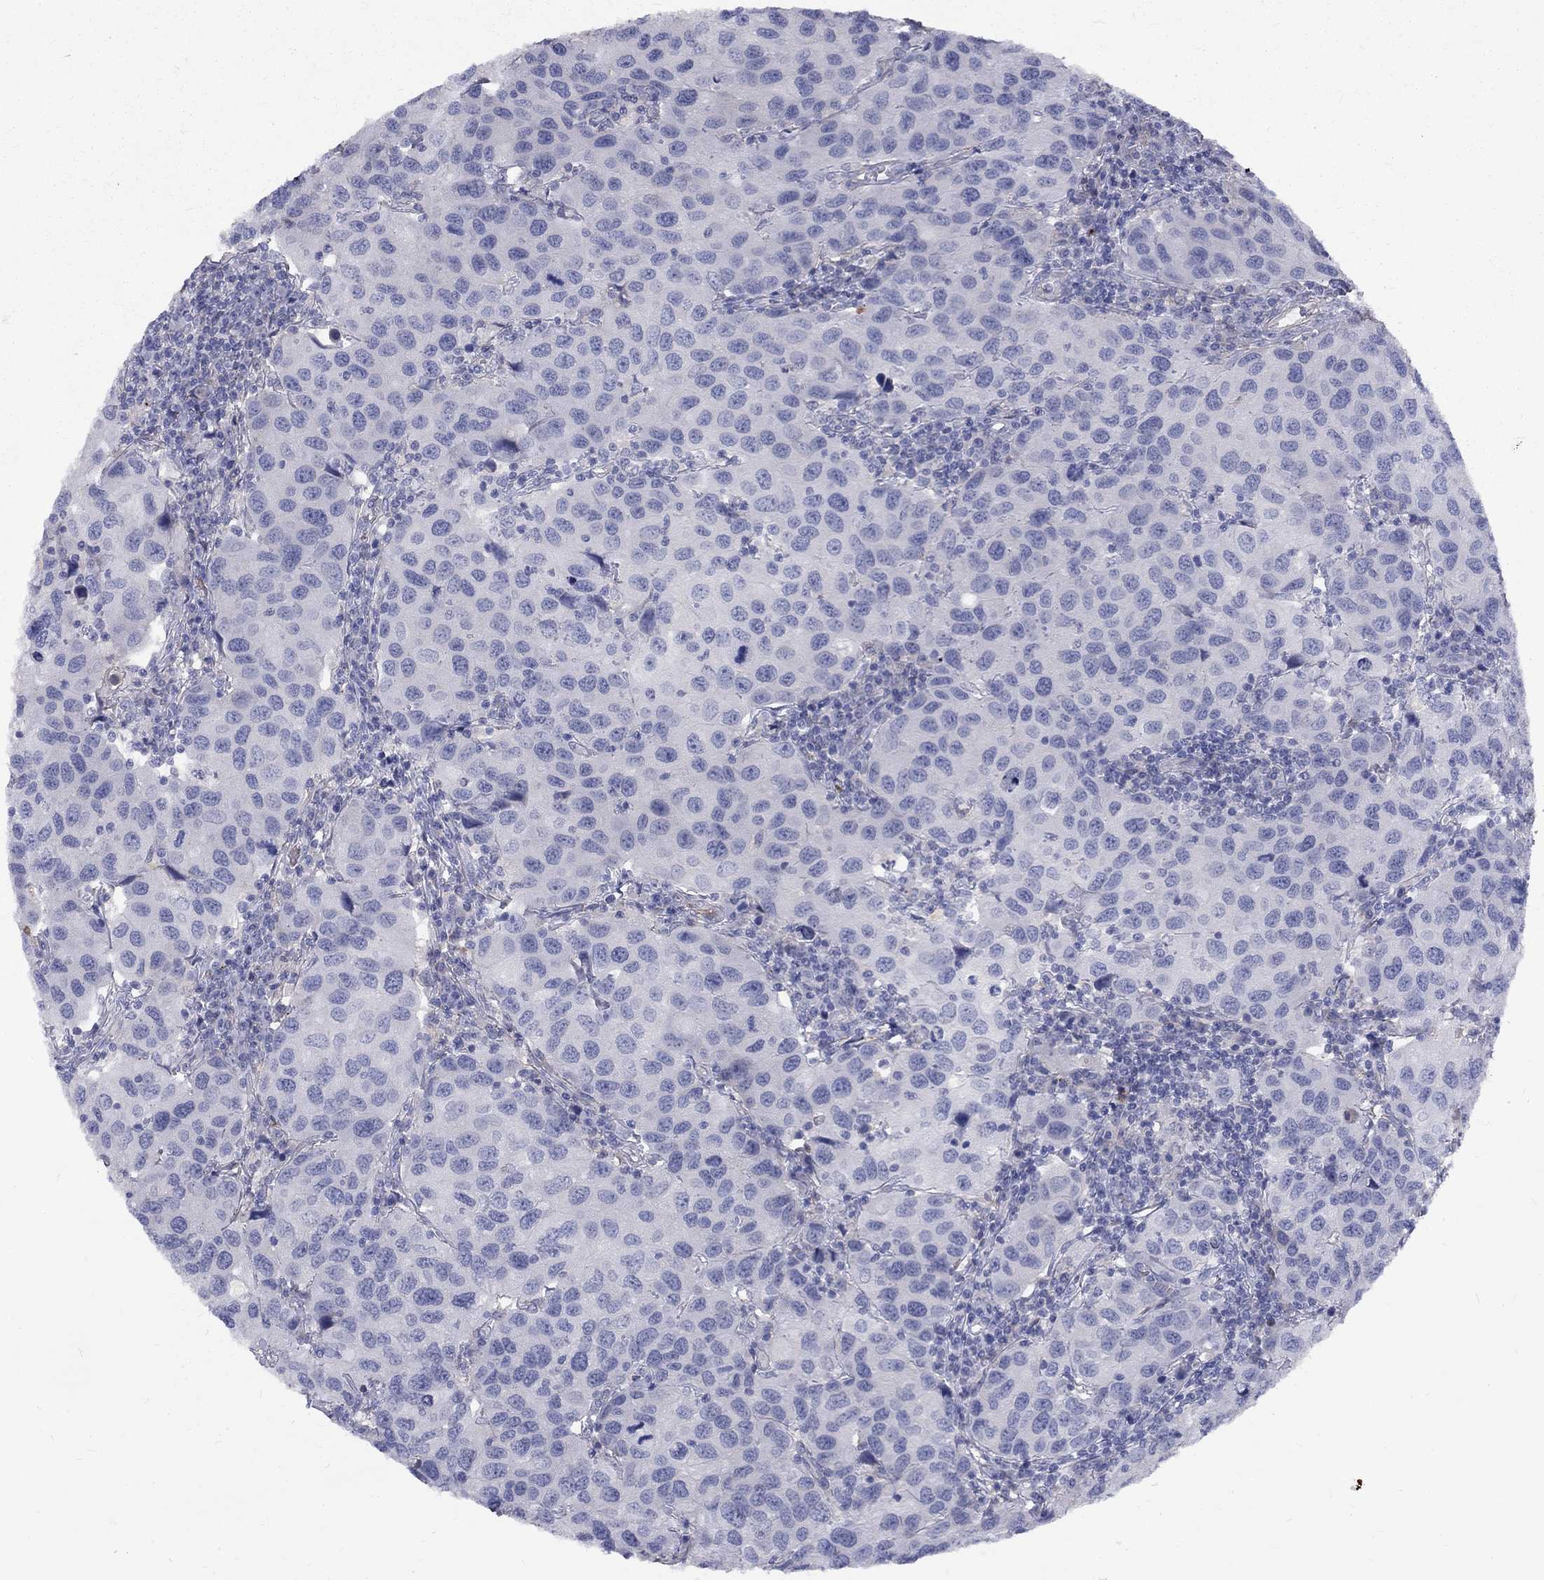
{"staining": {"intensity": "negative", "quantity": "none", "location": "none"}, "tissue": "urothelial cancer", "cell_type": "Tumor cells", "image_type": "cancer", "snomed": [{"axis": "morphology", "description": "Urothelial carcinoma, High grade"}, {"axis": "topography", "description": "Urinary bladder"}], "caption": "Urothelial cancer was stained to show a protein in brown. There is no significant expression in tumor cells. The staining is performed using DAB (3,3'-diaminobenzidine) brown chromogen with nuclei counter-stained in using hematoxylin.", "gene": "EPDR1", "patient": {"sex": "male", "age": 79}}